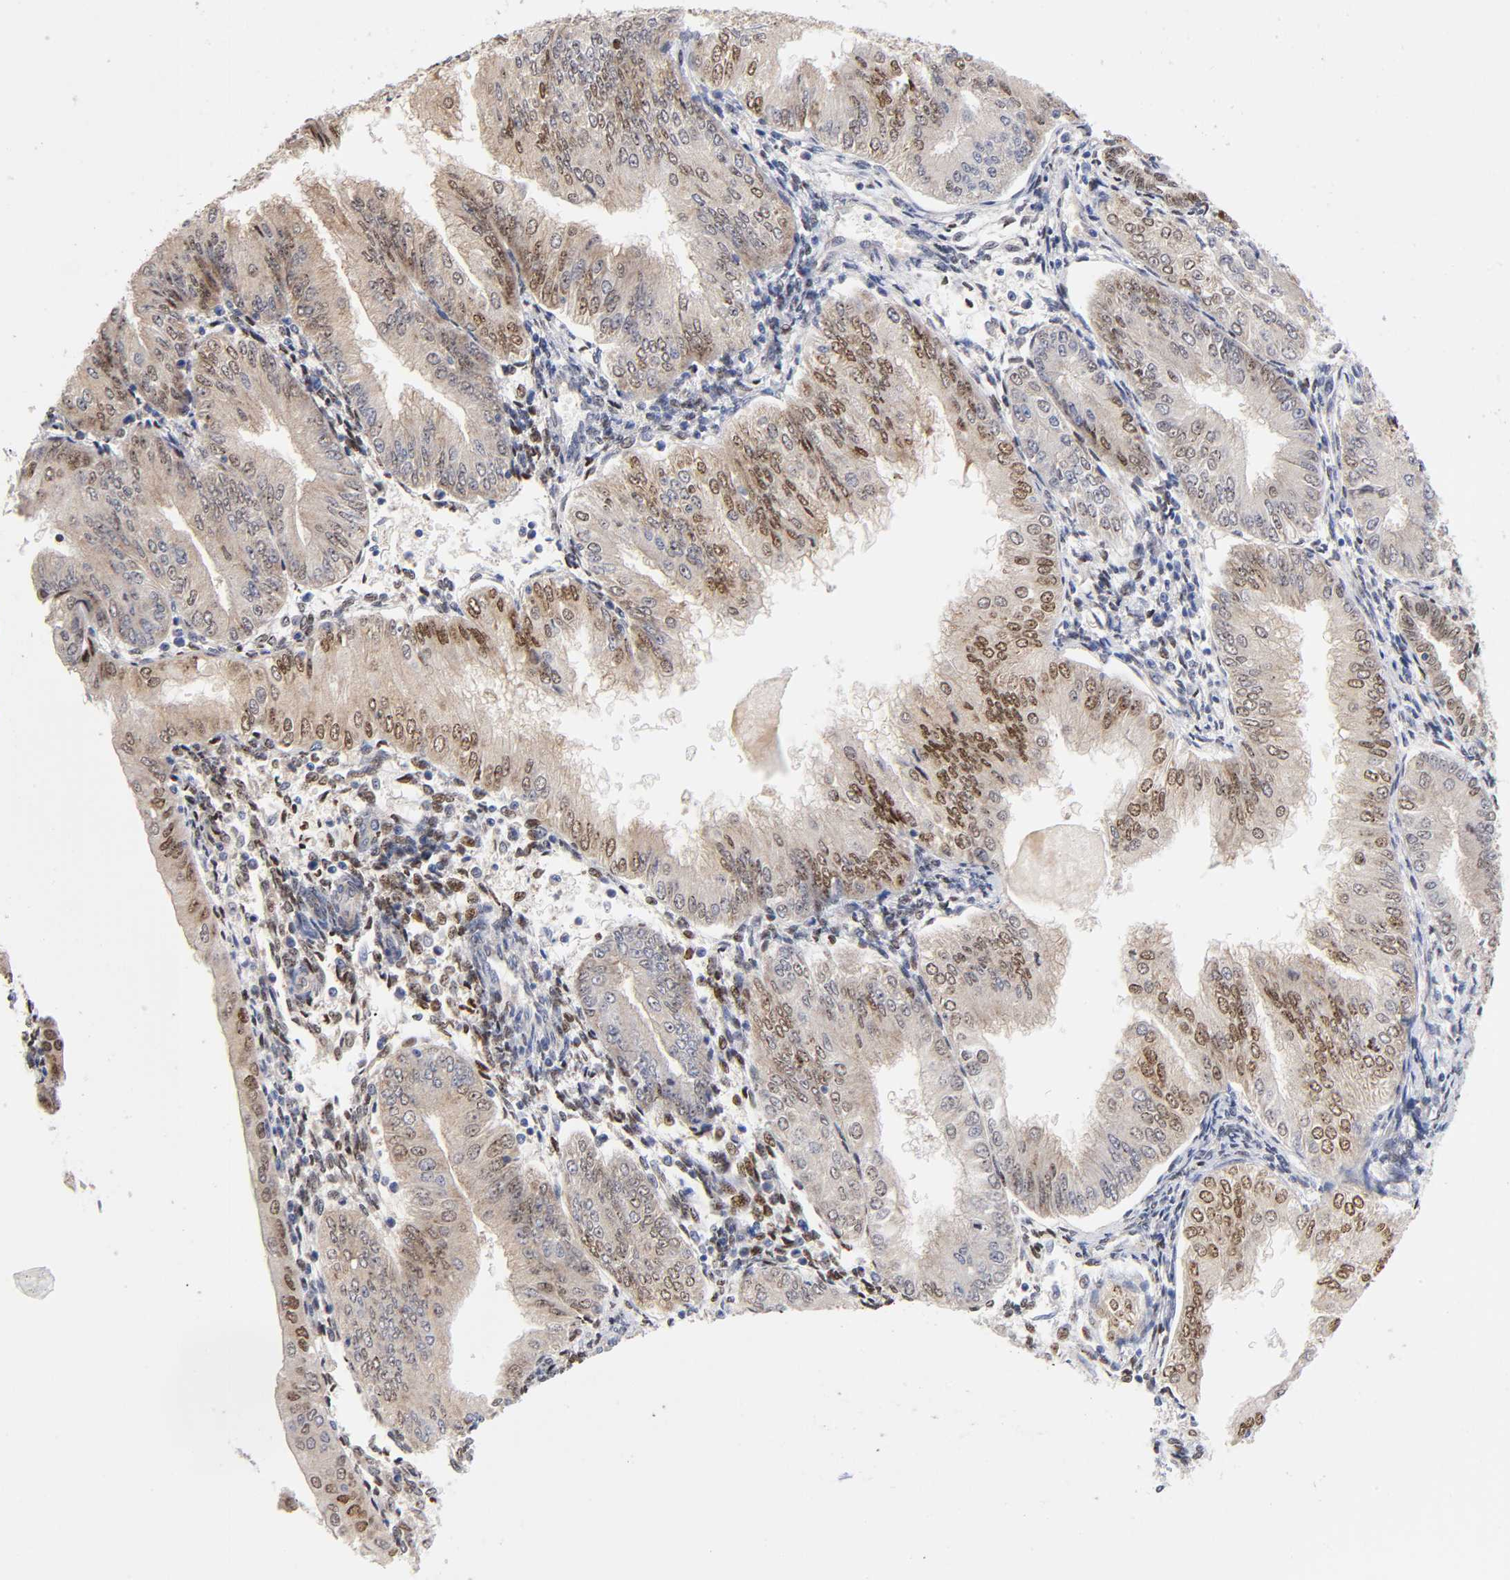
{"staining": {"intensity": "moderate", "quantity": ">75%", "location": "nuclear"}, "tissue": "endometrial cancer", "cell_type": "Tumor cells", "image_type": "cancer", "snomed": [{"axis": "morphology", "description": "Adenocarcinoma, NOS"}, {"axis": "topography", "description": "Endometrium"}], "caption": "Endometrial cancer stained for a protein displays moderate nuclear positivity in tumor cells.", "gene": "PAFAH1B1", "patient": {"sex": "female", "age": 53}}